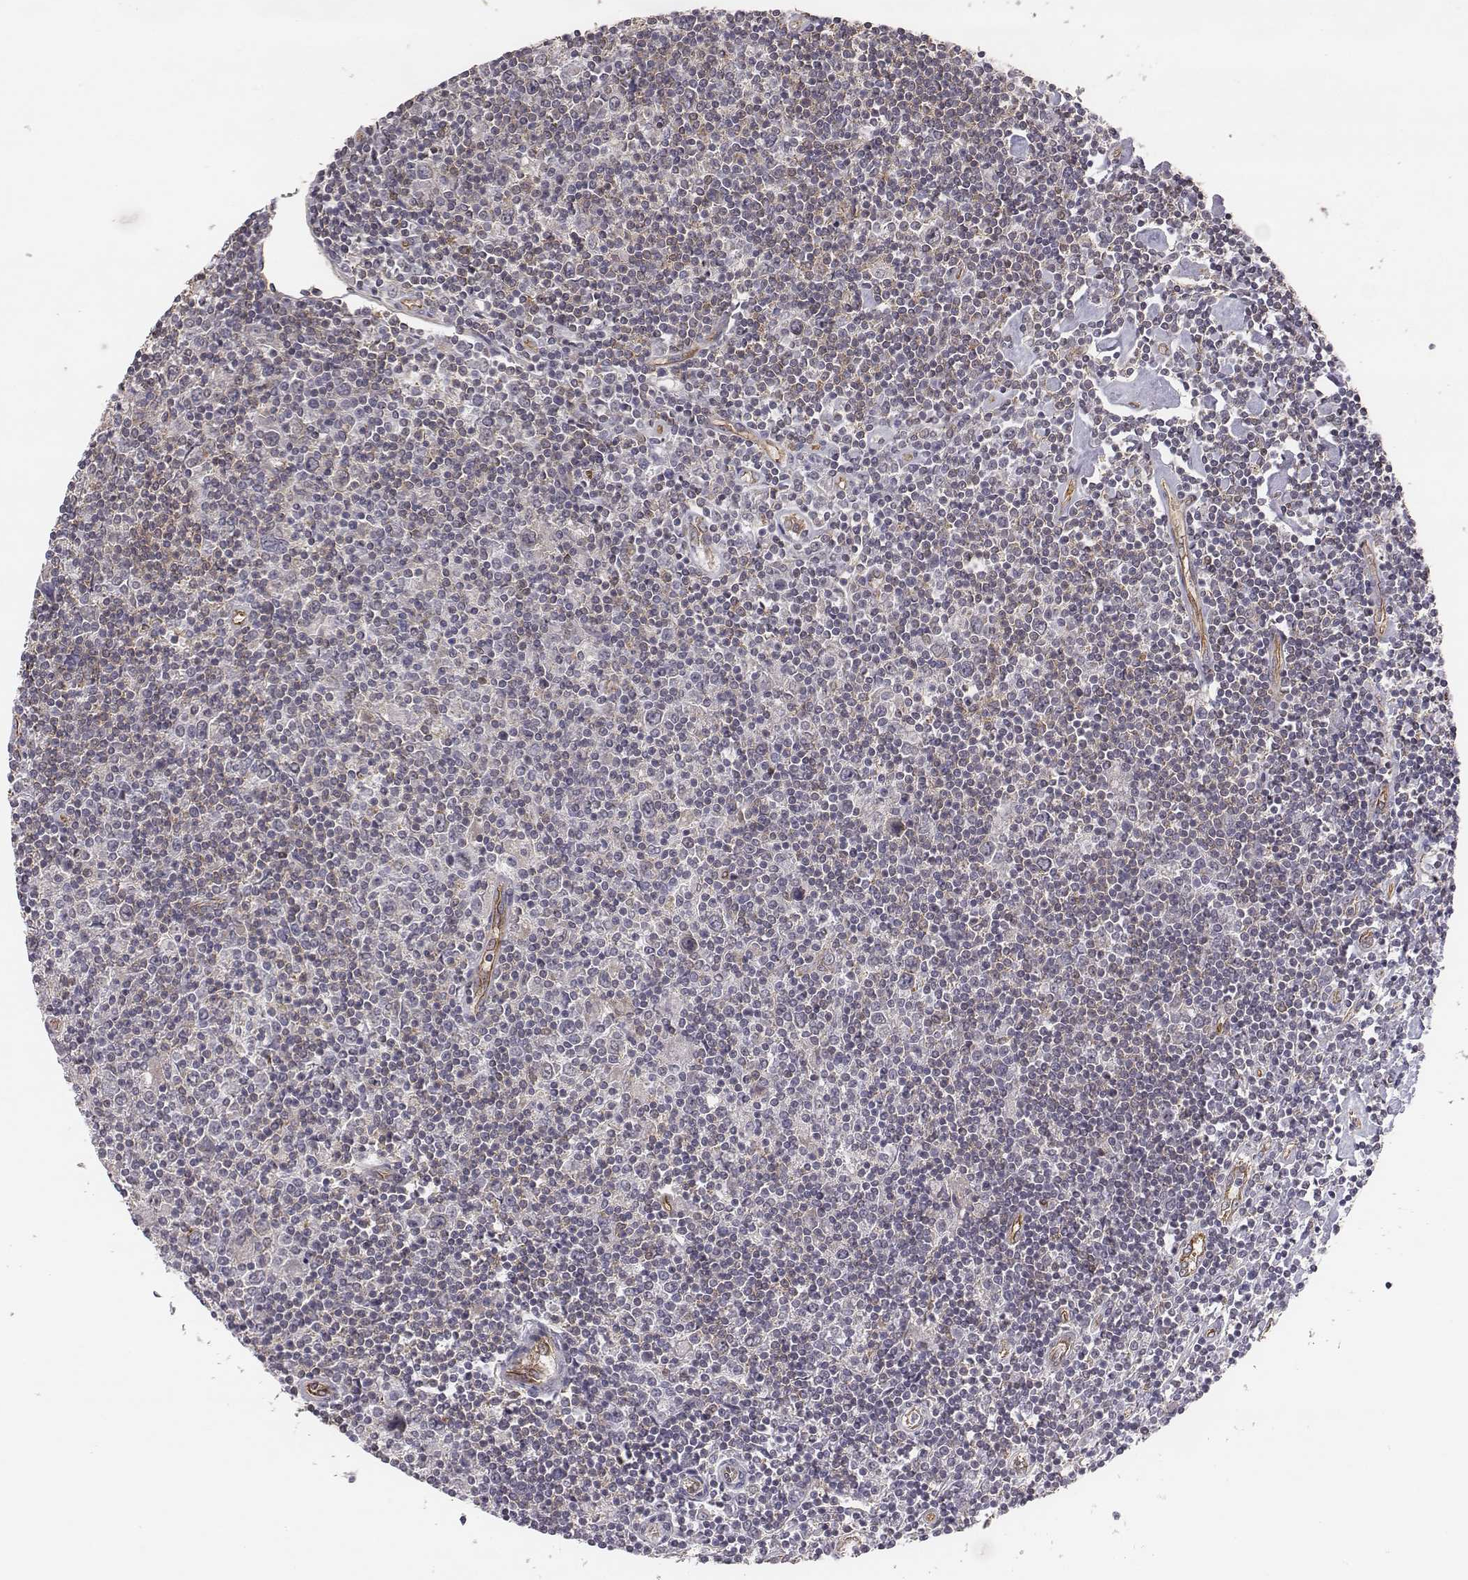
{"staining": {"intensity": "negative", "quantity": "none", "location": "none"}, "tissue": "lymphoma", "cell_type": "Tumor cells", "image_type": "cancer", "snomed": [{"axis": "morphology", "description": "Hodgkin's disease, NOS"}, {"axis": "topography", "description": "Lymph node"}], "caption": "The image reveals no staining of tumor cells in Hodgkin's disease.", "gene": "PTPRG", "patient": {"sex": "male", "age": 40}}